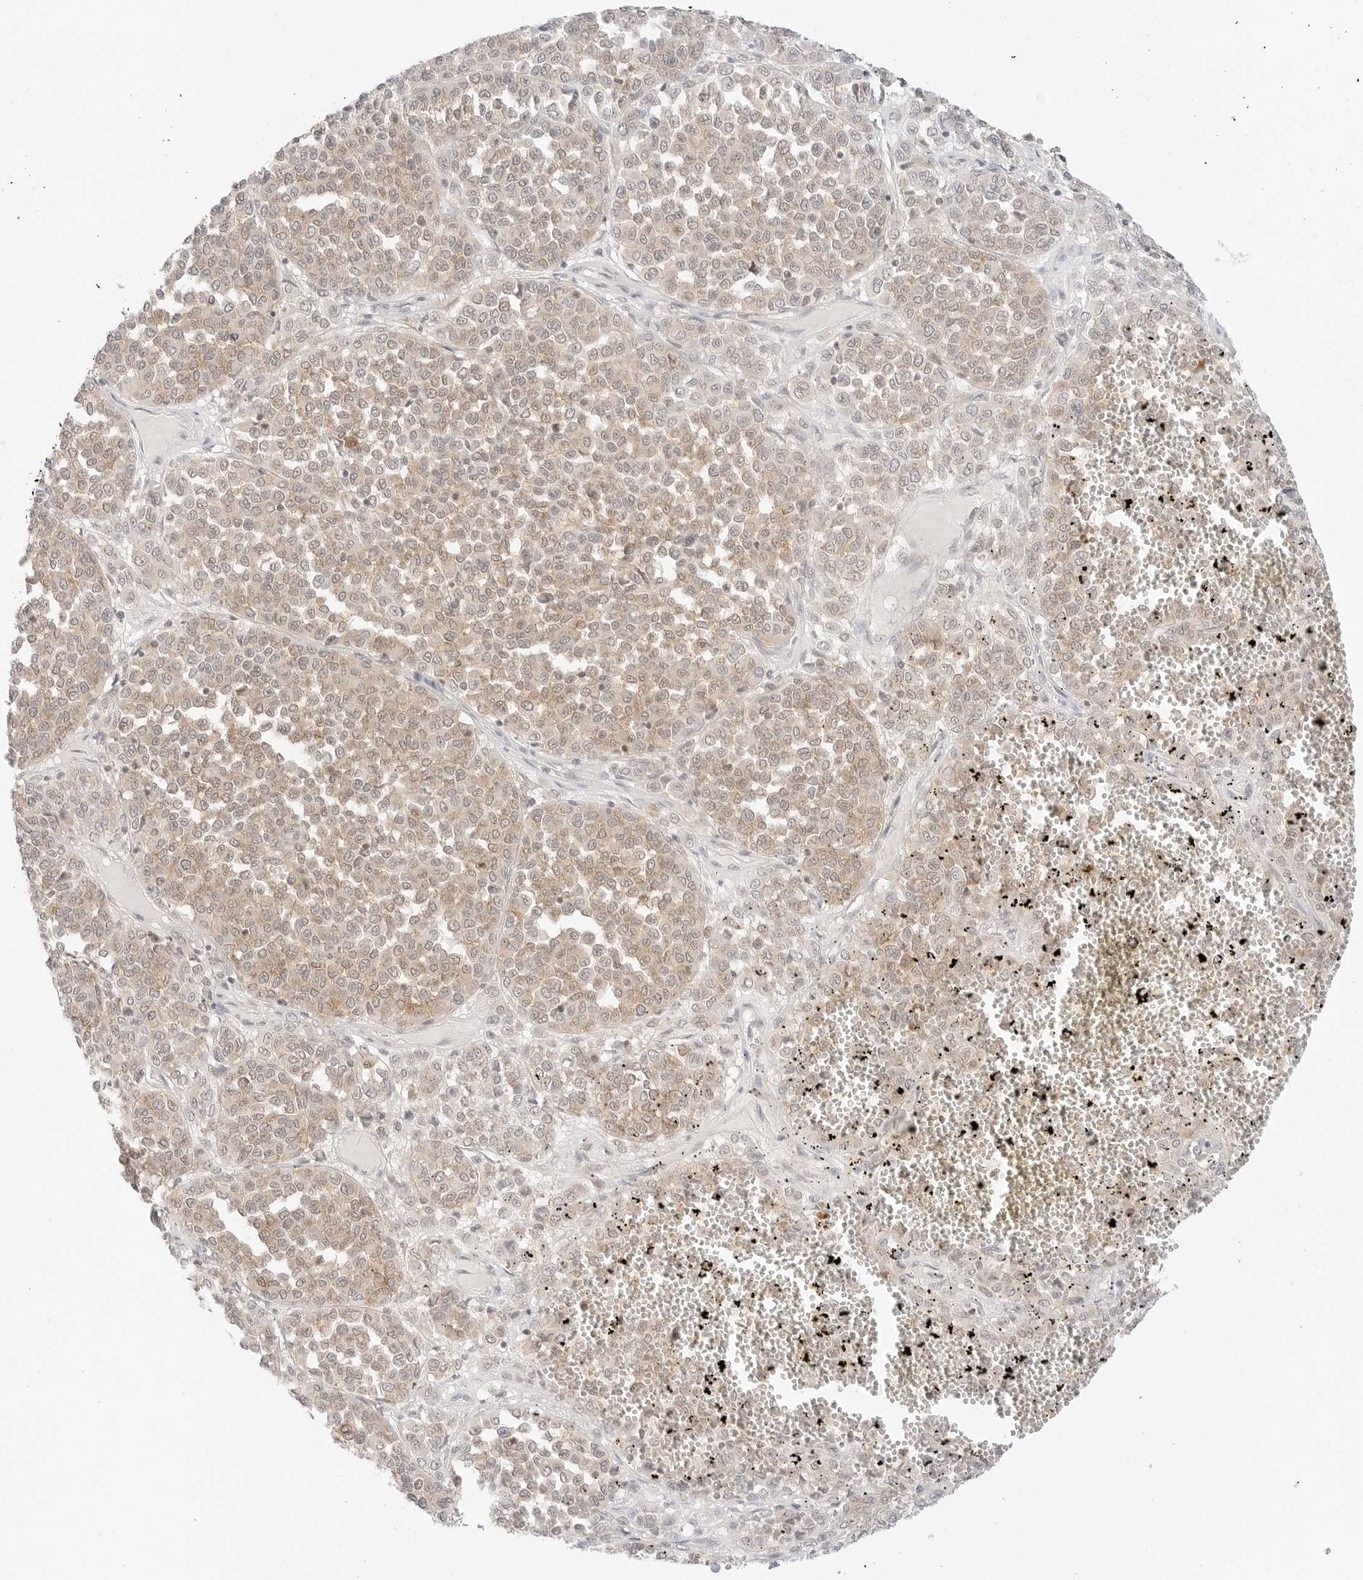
{"staining": {"intensity": "weak", "quantity": "25%-75%", "location": "cytoplasmic/membranous"}, "tissue": "melanoma", "cell_type": "Tumor cells", "image_type": "cancer", "snomed": [{"axis": "morphology", "description": "Malignant melanoma, Metastatic site"}, {"axis": "topography", "description": "Pancreas"}], "caption": "Protein analysis of melanoma tissue exhibits weak cytoplasmic/membranous expression in about 25%-75% of tumor cells. (Stains: DAB (3,3'-diaminobenzidine) in brown, nuclei in blue, Microscopy: brightfield microscopy at high magnification).", "gene": "GNAS", "patient": {"sex": "female", "age": 30}}